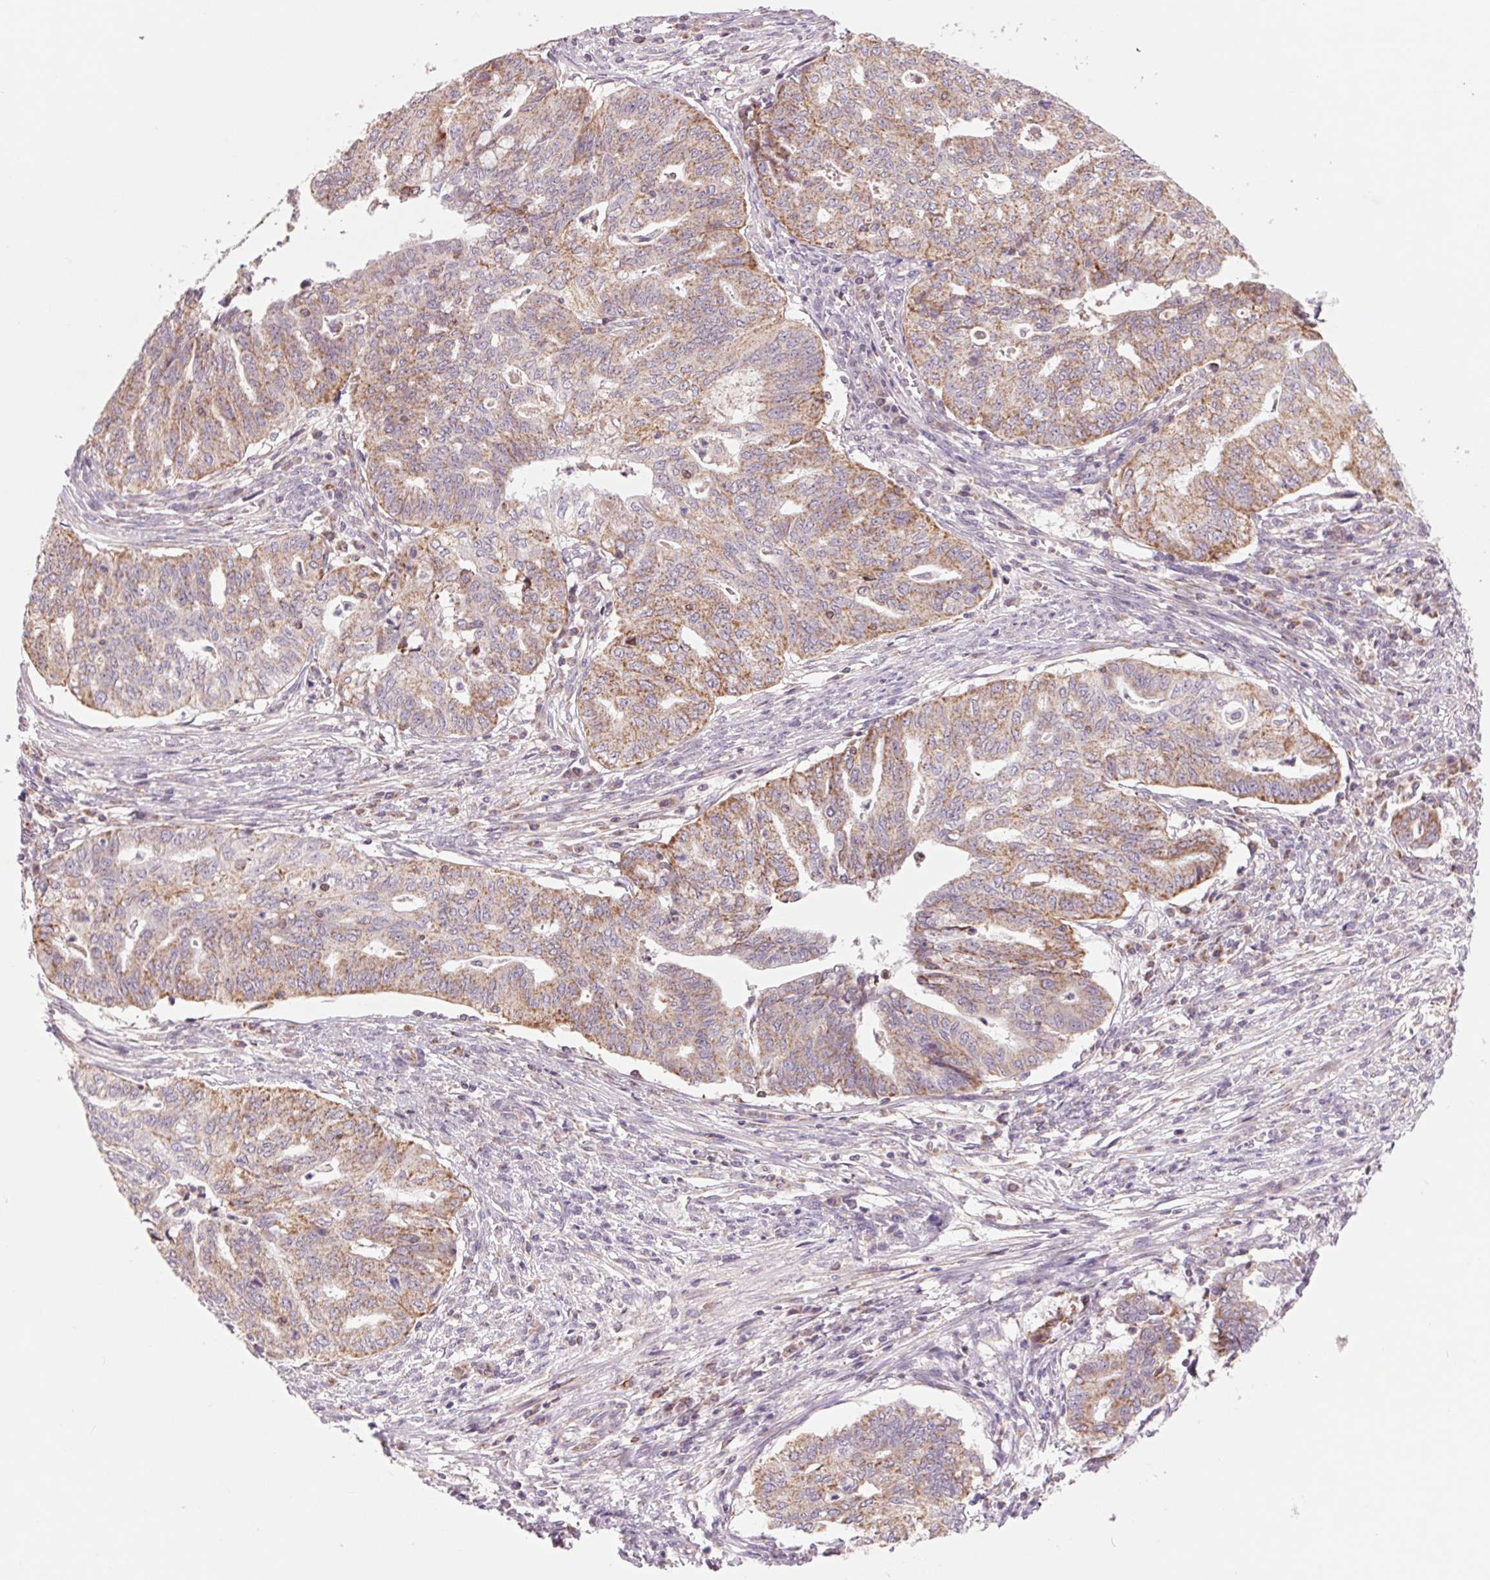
{"staining": {"intensity": "moderate", "quantity": ">75%", "location": "cytoplasmic/membranous"}, "tissue": "endometrial cancer", "cell_type": "Tumor cells", "image_type": "cancer", "snomed": [{"axis": "morphology", "description": "Adenocarcinoma, NOS"}, {"axis": "topography", "description": "Endometrium"}], "caption": "IHC staining of endometrial cancer, which reveals medium levels of moderate cytoplasmic/membranous expression in approximately >75% of tumor cells indicating moderate cytoplasmic/membranous protein positivity. The staining was performed using DAB (brown) for protein detection and nuclei were counterstained in hematoxylin (blue).", "gene": "COX6A1", "patient": {"sex": "female", "age": 79}}